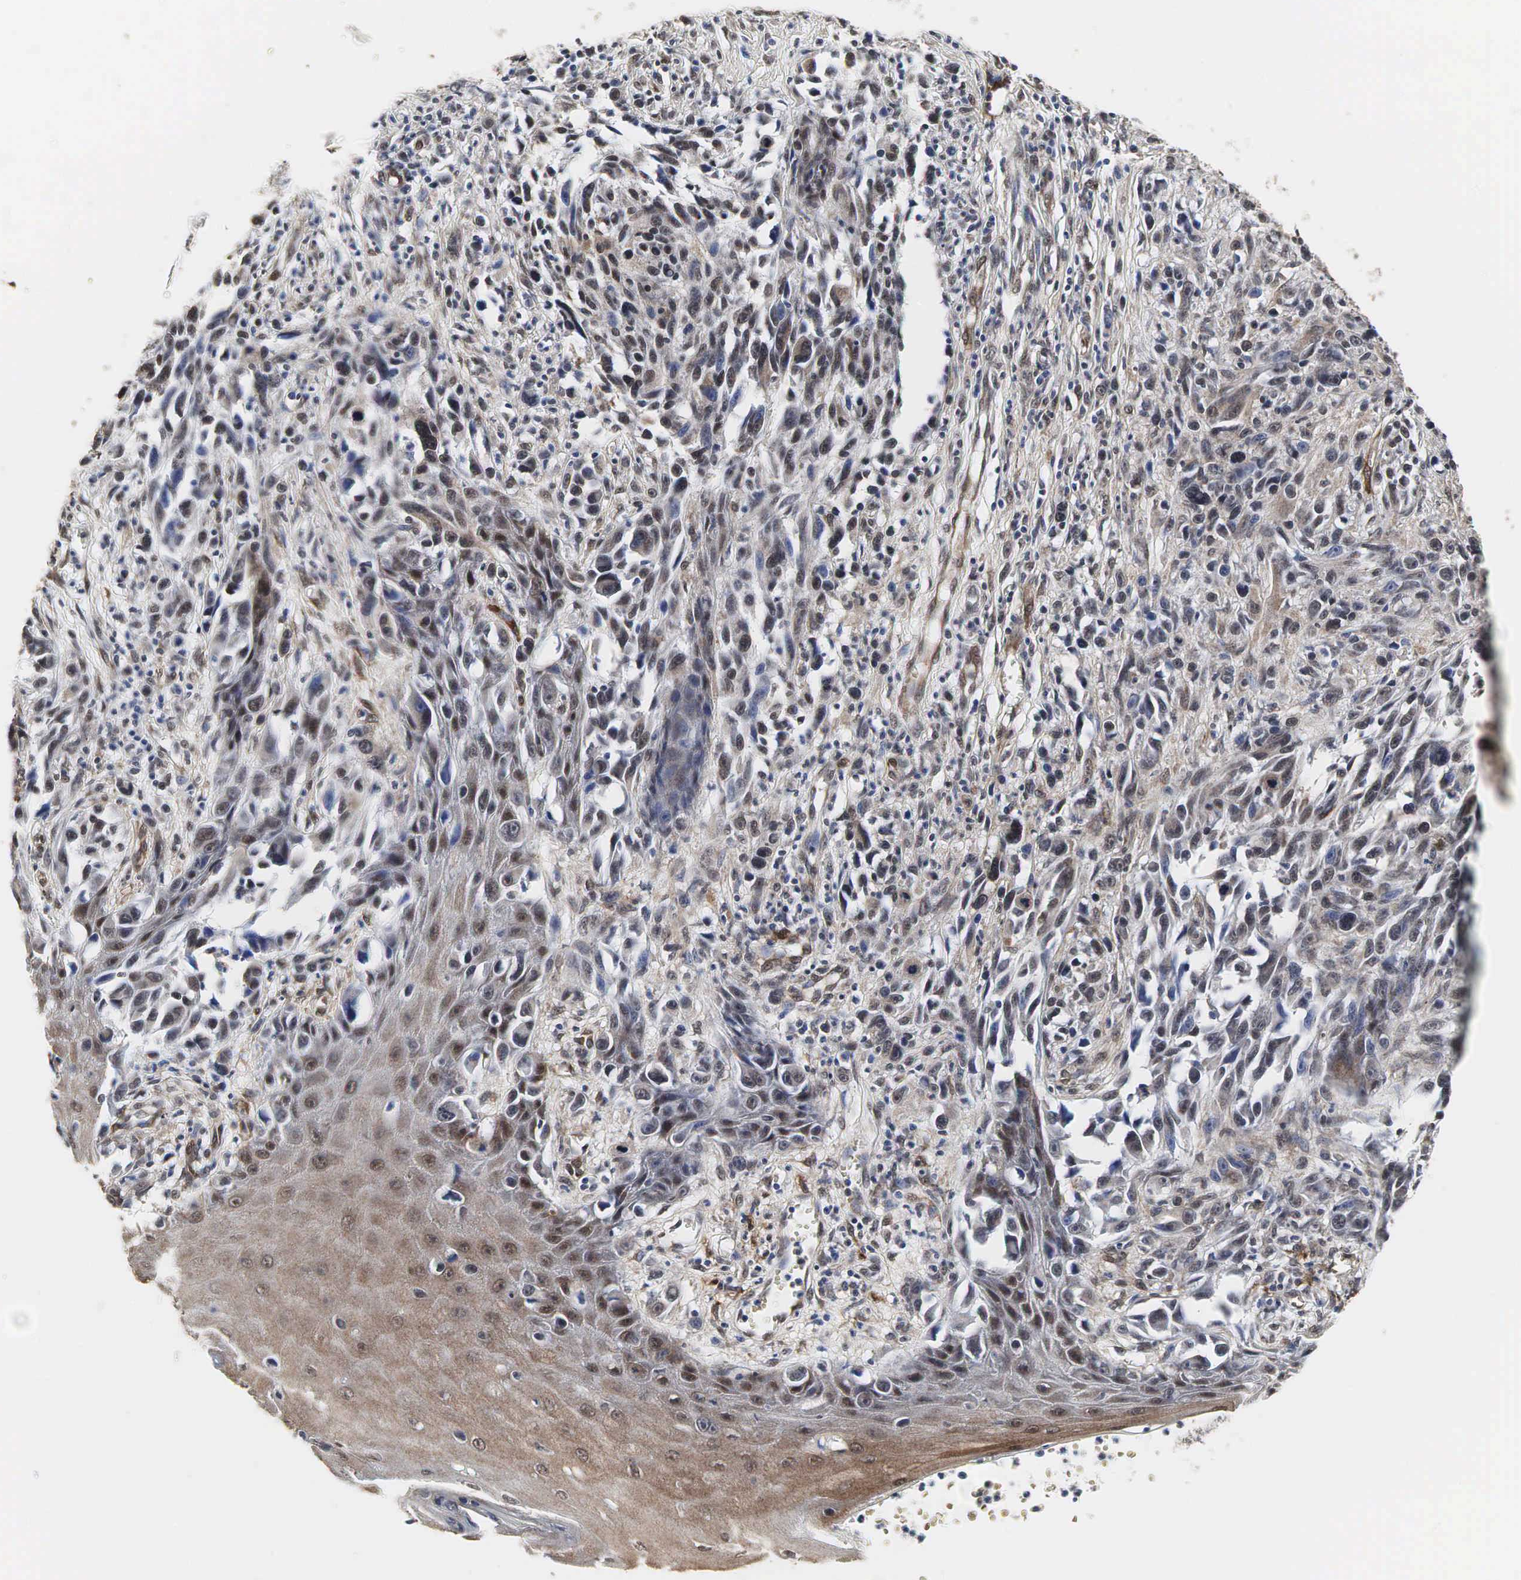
{"staining": {"intensity": "moderate", "quantity": "25%-75%", "location": "cytoplasmic/membranous,nuclear"}, "tissue": "melanoma", "cell_type": "Tumor cells", "image_type": "cancer", "snomed": [{"axis": "morphology", "description": "Malignant melanoma, NOS"}, {"axis": "topography", "description": "Skin"}], "caption": "IHC (DAB) staining of melanoma exhibits moderate cytoplasmic/membranous and nuclear protein expression in about 25%-75% of tumor cells.", "gene": "SPIN1", "patient": {"sex": "female", "age": 82}}